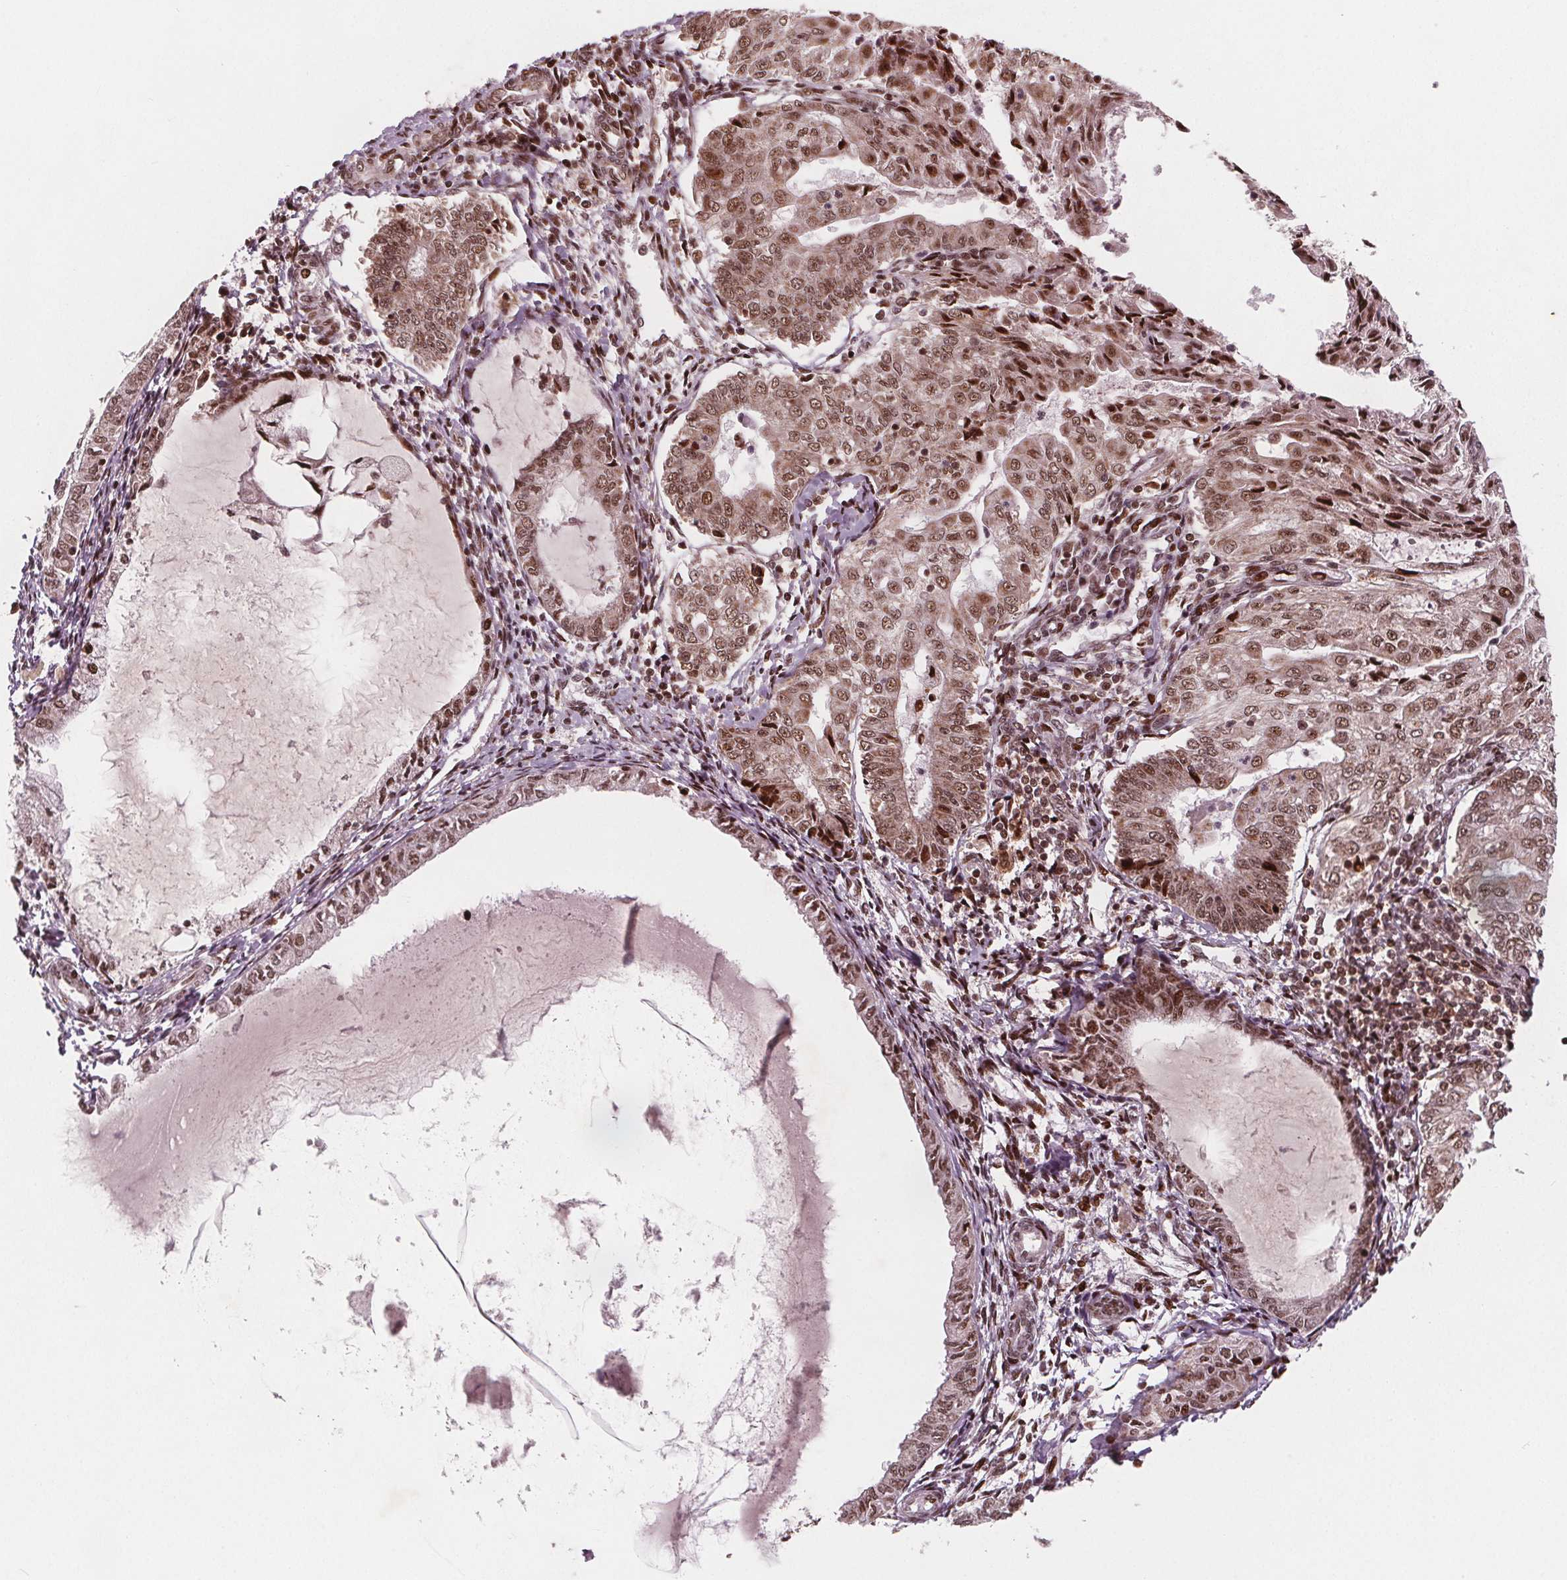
{"staining": {"intensity": "moderate", "quantity": ">75%", "location": "cytoplasmic/membranous,nuclear"}, "tissue": "endometrial cancer", "cell_type": "Tumor cells", "image_type": "cancer", "snomed": [{"axis": "morphology", "description": "Adenocarcinoma, NOS"}, {"axis": "topography", "description": "Endometrium"}], "caption": "Immunohistochemistry (IHC) staining of endometrial cancer, which displays medium levels of moderate cytoplasmic/membranous and nuclear staining in approximately >75% of tumor cells indicating moderate cytoplasmic/membranous and nuclear protein positivity. The staining was performed using DAB (3,3'-diaminobenzidine) (brown) for protein detection and nuclei were counterstained in hematoxylin (blue).", "gene": "SNRNP35", "patient": {"sex": "female", "age": 68}}